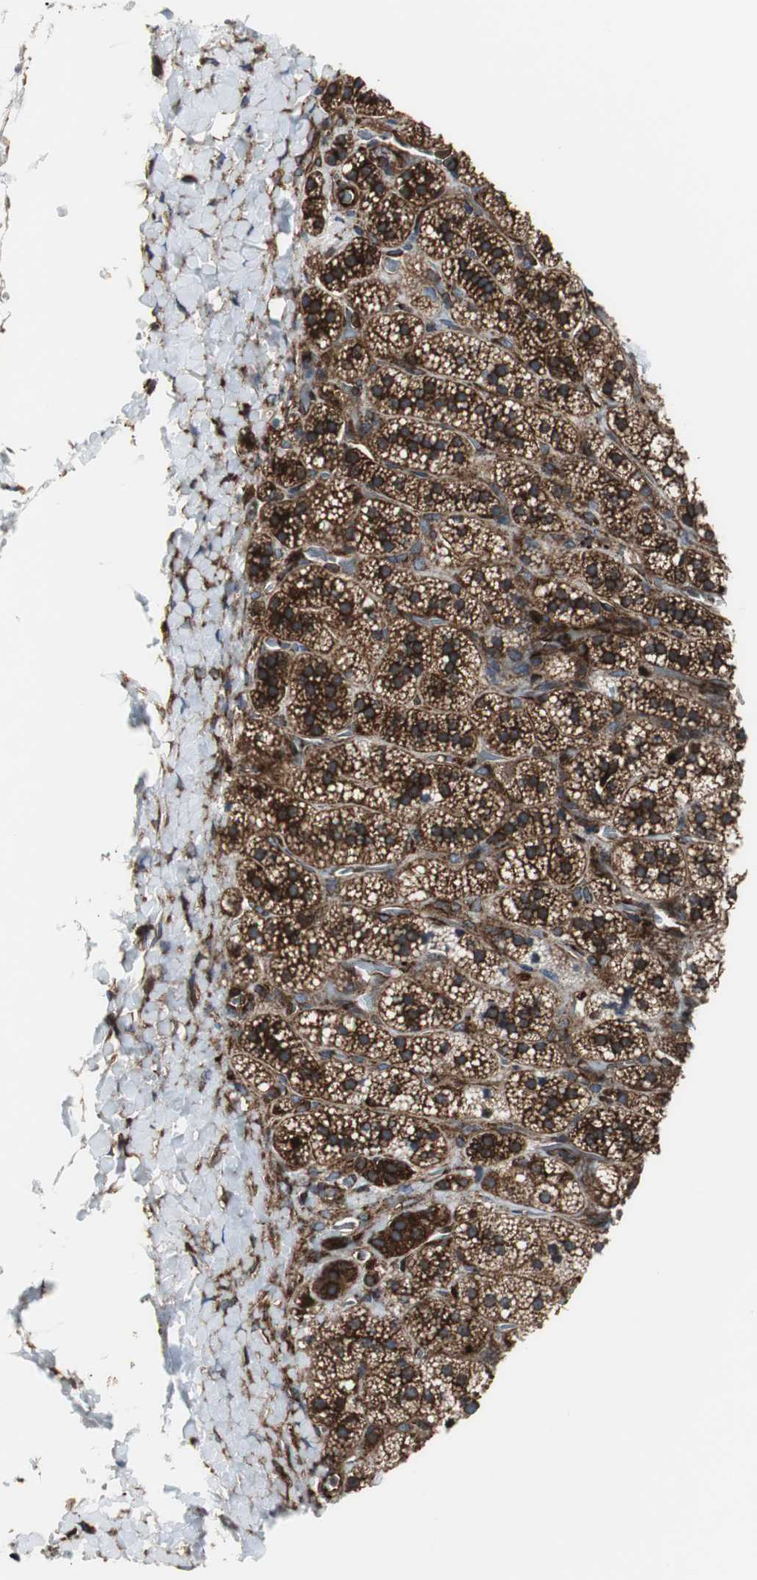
{"staining": {"intensity": "moderate", "quantity": "25%-75%", "location": "cytoplasmic/membranous"}, "tissue": "adrenal gland", "cell_type": "Glandular cells", "image_type": "normal", "snomed": [{"axis": "morphology", "description": "Normal tissue, NOS"}, {"axis": "topography", "description": "Adrenal gland"}], "caption": "This photomicrograph displays immunohistochemistry staining of unremarkable human adrenal gland, with medium moderate cytoplasmic/membranous staining in approximately 25%-75% of glandular cells.", "gene": "RELA", "patient": {"sex": "female", "age": 44}}